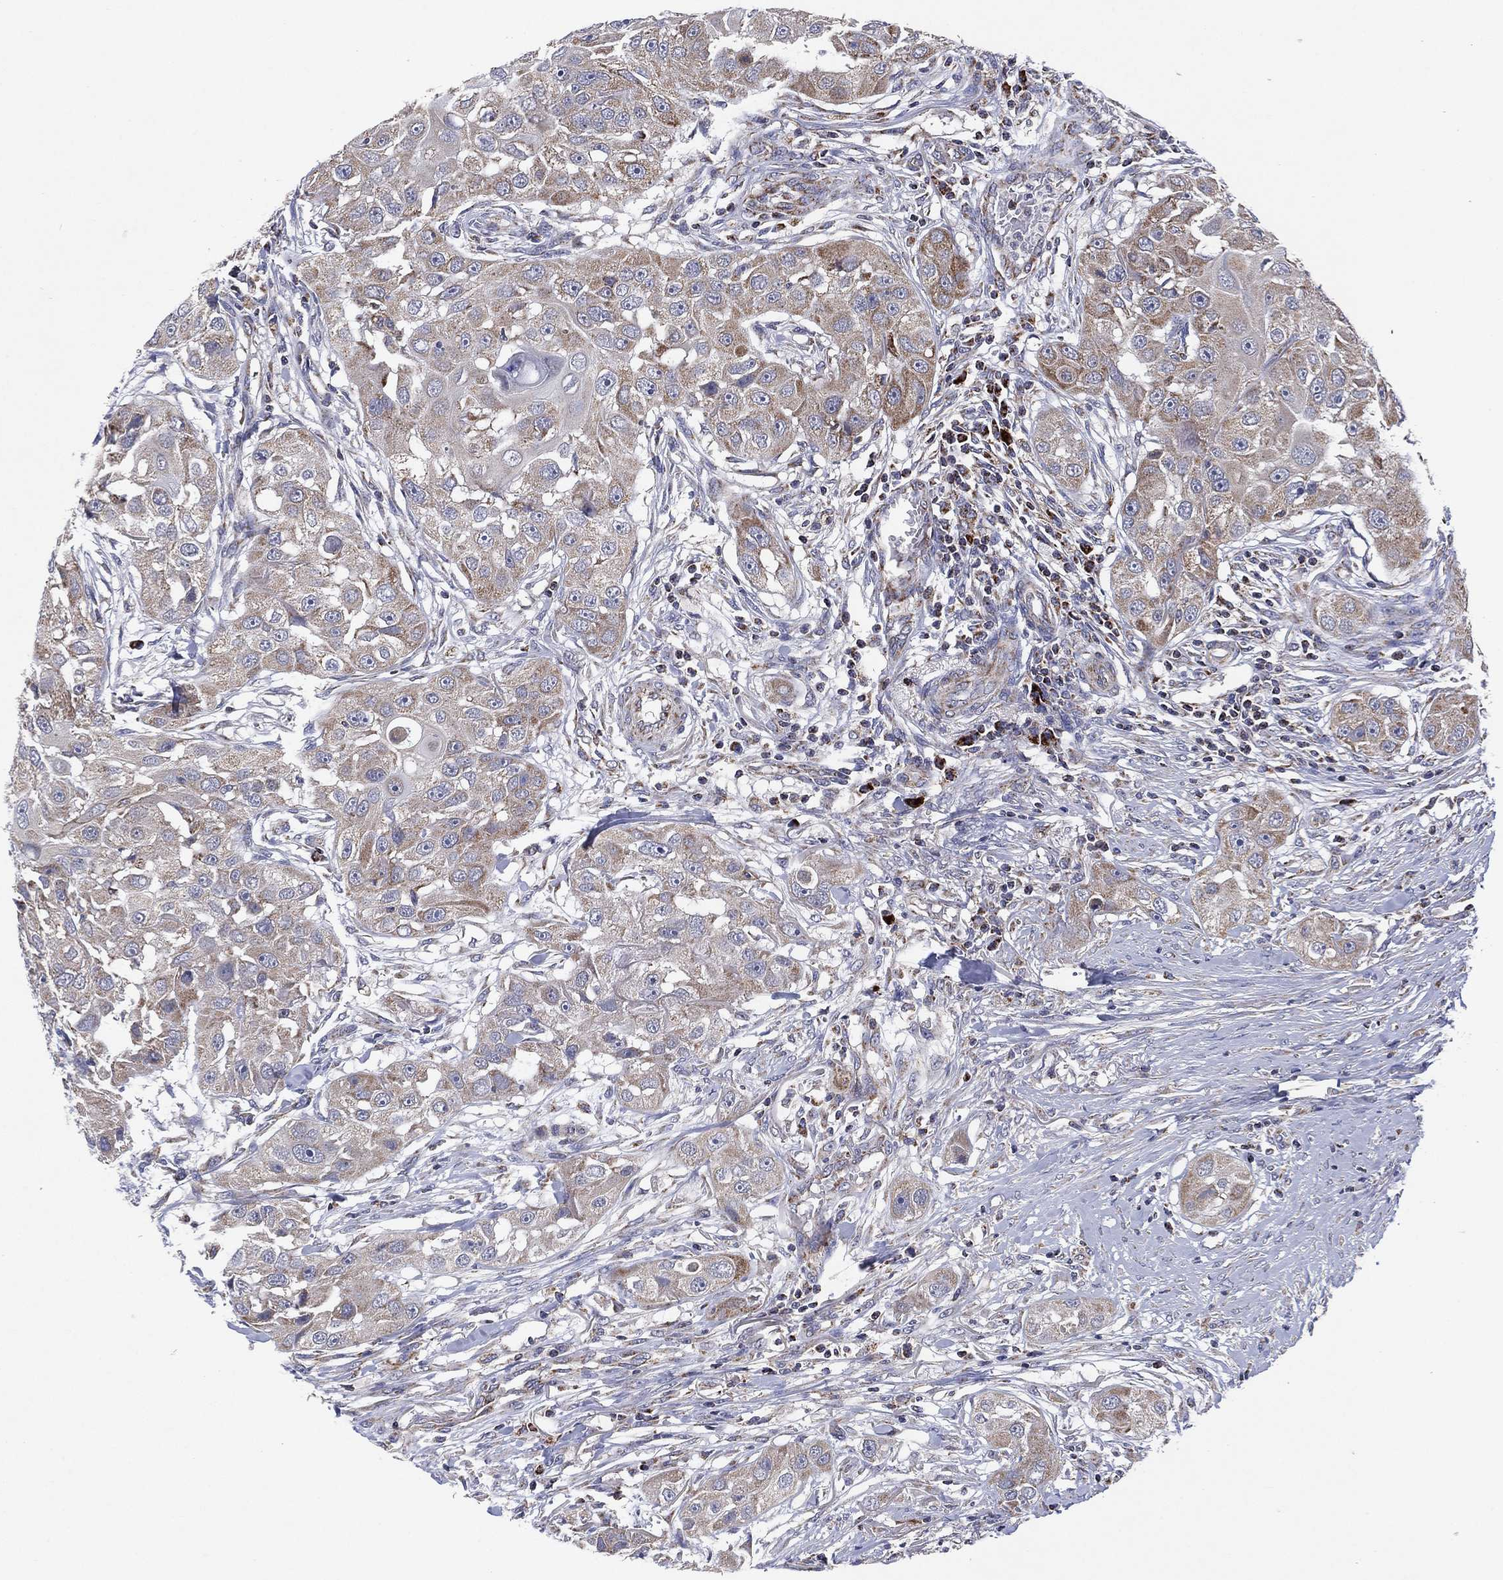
{"staining": {"intensity": "moderate", "quantity": "<25%", "location": "cytoplasmic/membranous"}, "tissue": "head and neck cancer", "cell_type": "Tumor cells", "image_type": "cancer", "snomed": [{"axis": "morphology", "description": "Squamous cell carcinoma, NOS"}, {"axis": "topography", "description": "Head-Neck"}], "caption": "Head and neck cancer (squamous cell carcinoma) stained for a protein (brown) demonstrates moderate cytoplasmic/membranous positive expression in approximately <25% of tumor cells.", "gene": "PPP2R5A", "patient": {"sex": "male", "age": 51}}